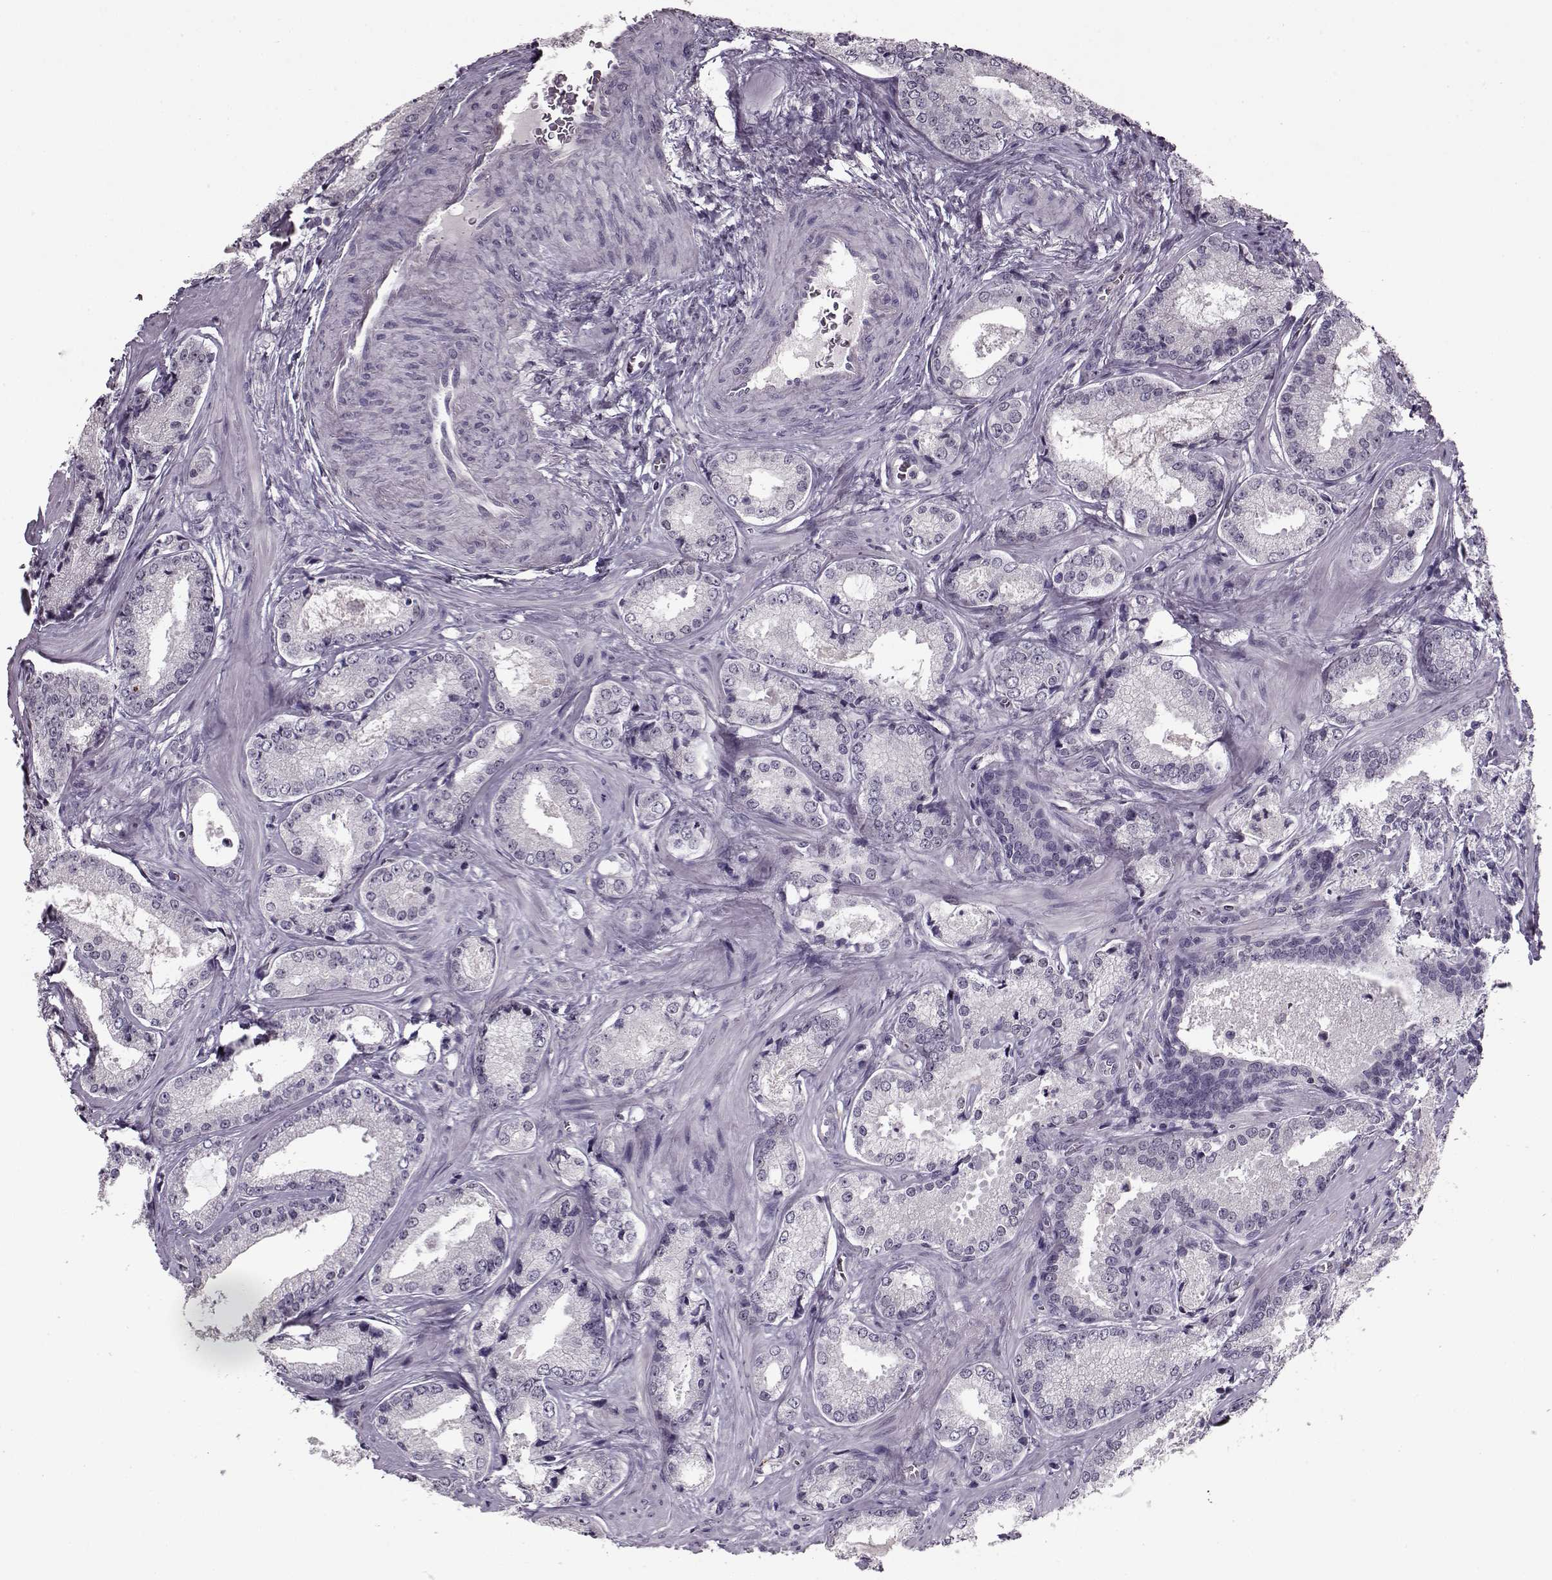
{"staining": {"intensity": "negative", "quantity": "none", "location": "none"}, "tissue": "prostate cancer", "cell_type": "Tumor cells", "image_type": "cancer", "snomed": [{"axis": "morphology", "description": "Adenocarcinoma, Low grade"}, {"axis": "topography", "description": "Prostate"}], "caption": "Tumor cells are negative for brown protein staining in low-grade adenocarcinoma (prostate). (DAB immunohistochemistry, high magnification).", "gene": "RP1L1", "patient": {"sex": "male", "age": 56}}